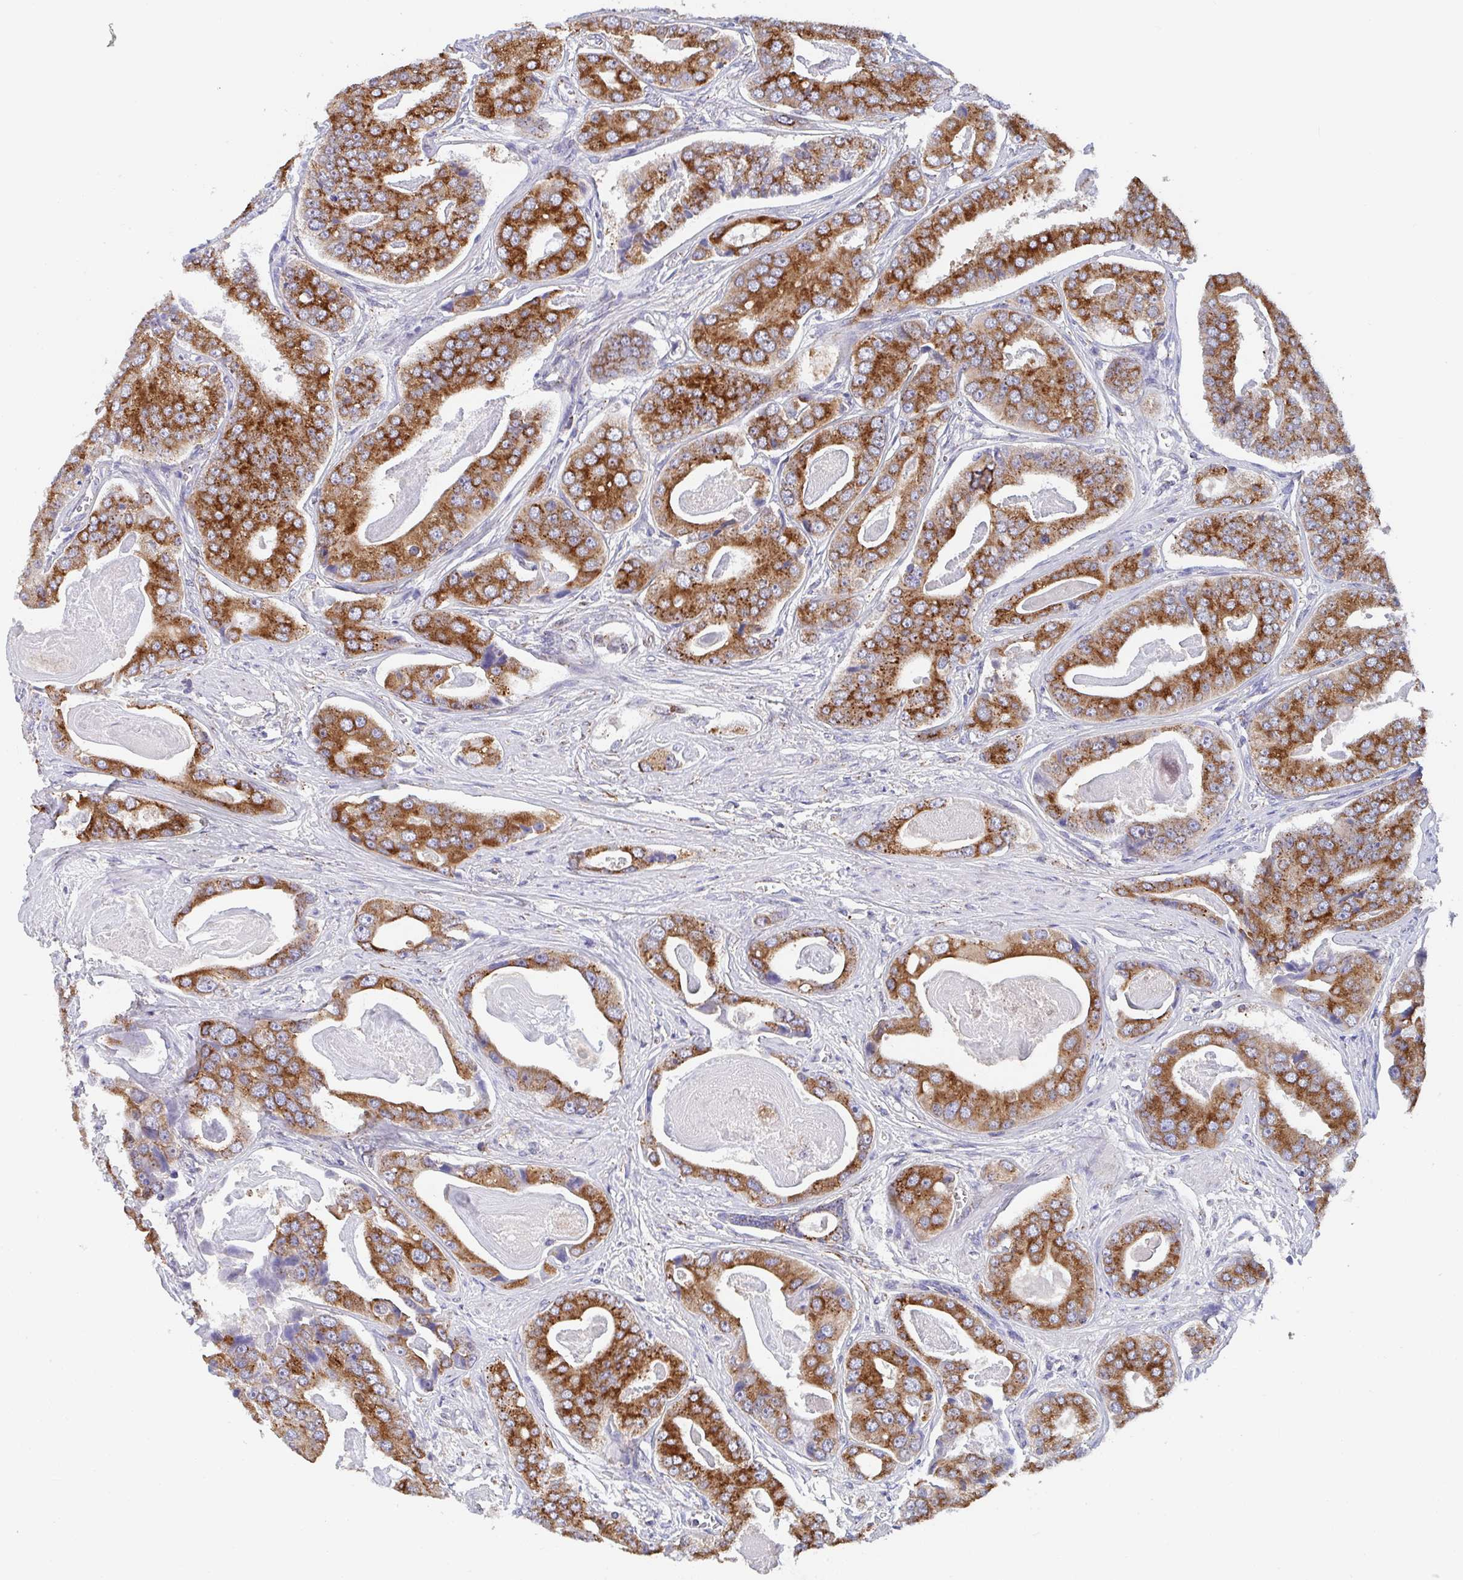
{"staining": {"intensity": "strong", "quantity": ">75%", "location": "cytoplasmic/membranous"}, "tissue": "prostate cancer", "cell_type": "Tumor cells", "image_type": "cancer", "snomed": [{"axis": "morphology", "description": "Adenocarcinoma, High grade"}, {"axis": "topography", "description": "Prostate"}], "caption": "IHC of high-grade adenocarcinoma (prostate) displays high levels of strong cytoplasmic/membranous staining in about >75% of tumor cells. The staining was performed using DAB to visualize the protein expression in brown, while the nuclei were stained in blue with hematoxylin (Magnification: 20x).", "gene": "PROSER3", "patient": {"sex": "male", "age": 71}}